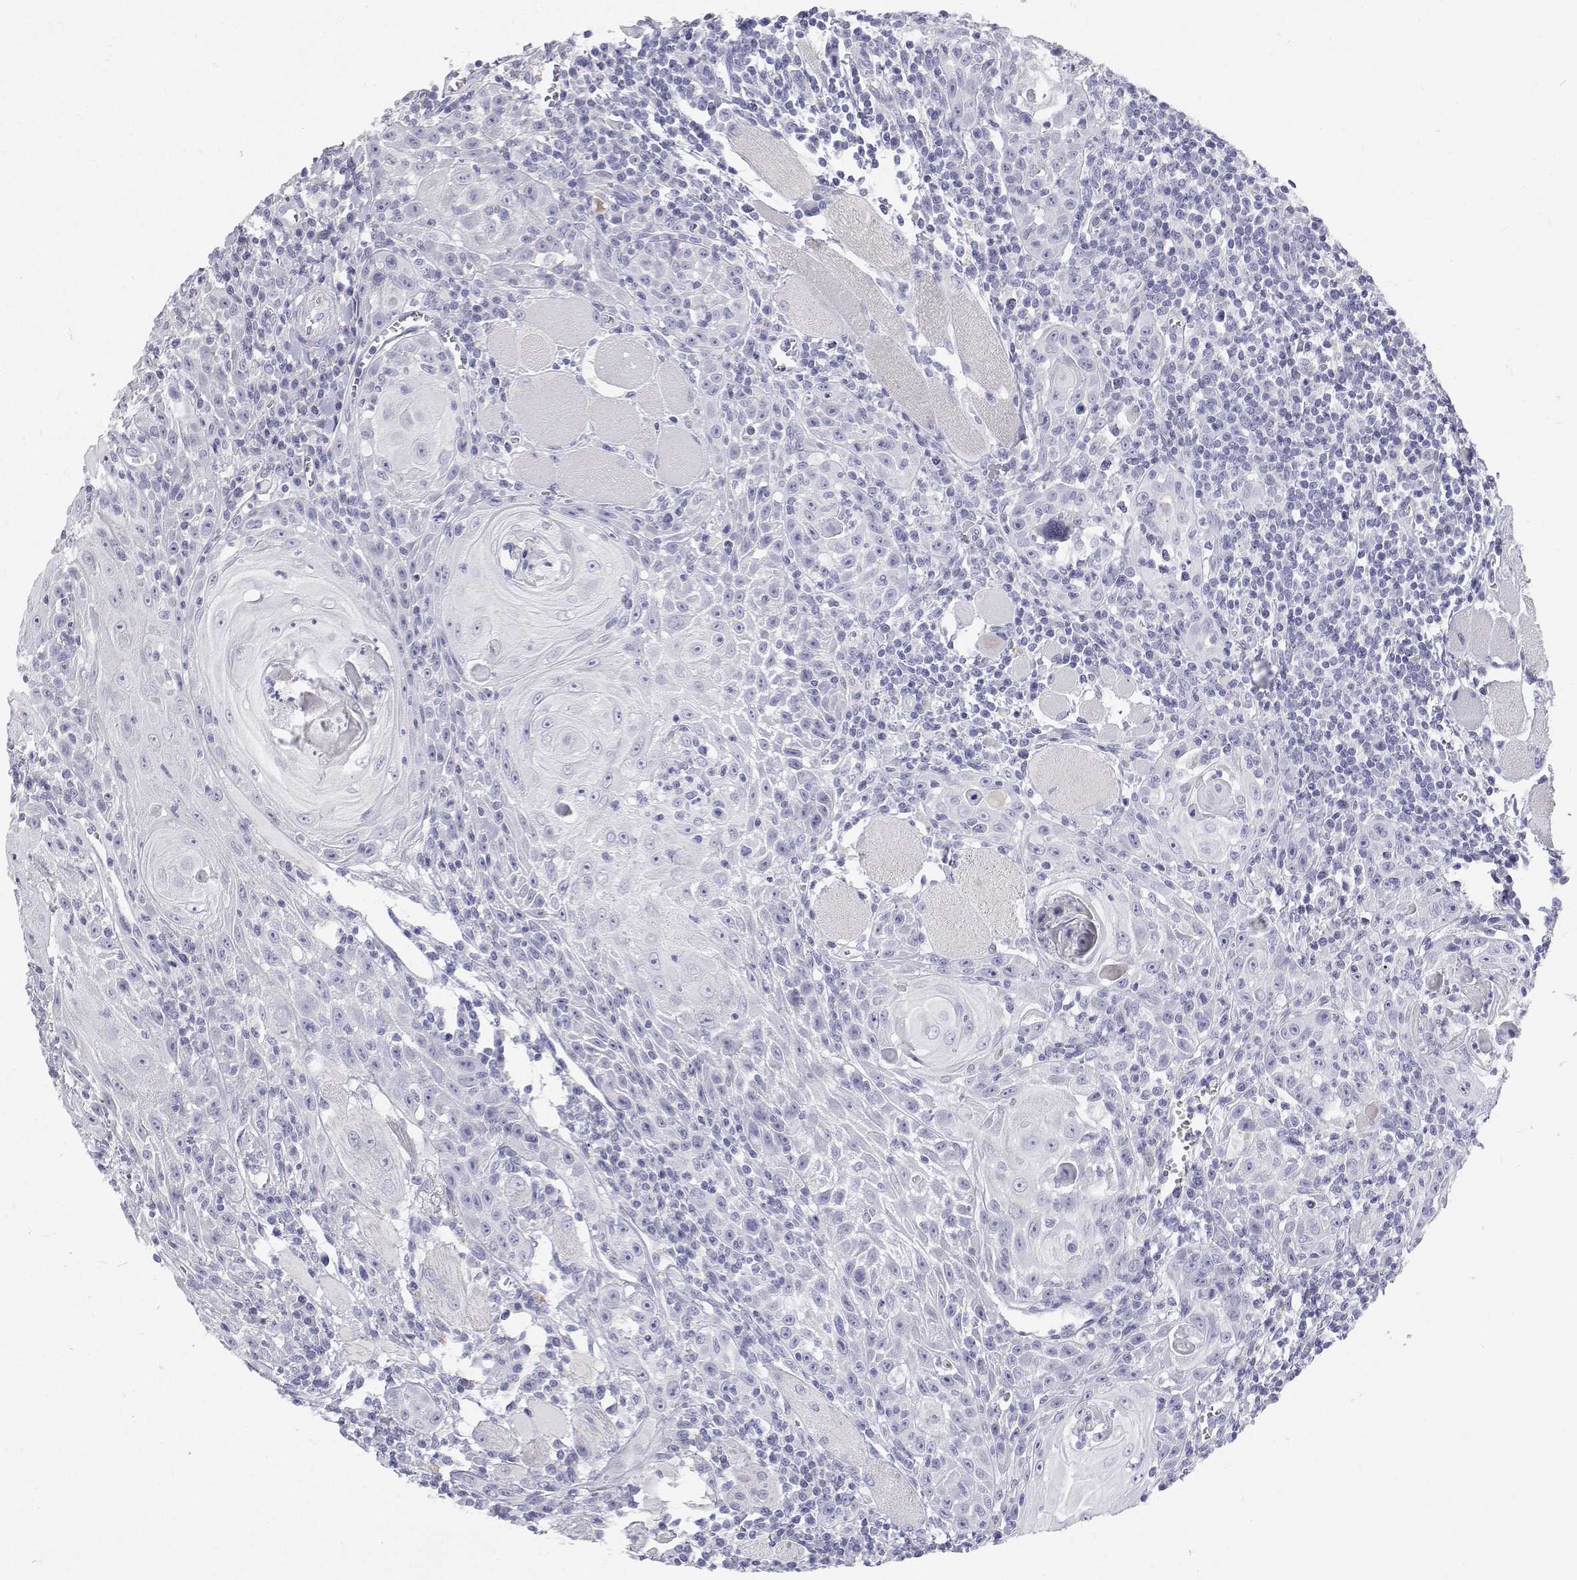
{"staining": {"intensity": "negative", "quantity": "none", "location": "none"}, "tissue": "head and neck cancer", "cell_type": "Tumor cells", "image_type": "cancer", "snomed": [{"axis": "morphology", "description": "Squamous cell carcinoma, NOS"}, {"axis": "topography", "description": "Head-Neck"}], "caption": "Protein analysis of head and neck squamous cell carcinoma reveals no significant positivity in tumor cells. Nuclei are stained in blue.", "gene": "NCR2", "patient": {"sex": "male", "age": 52}}